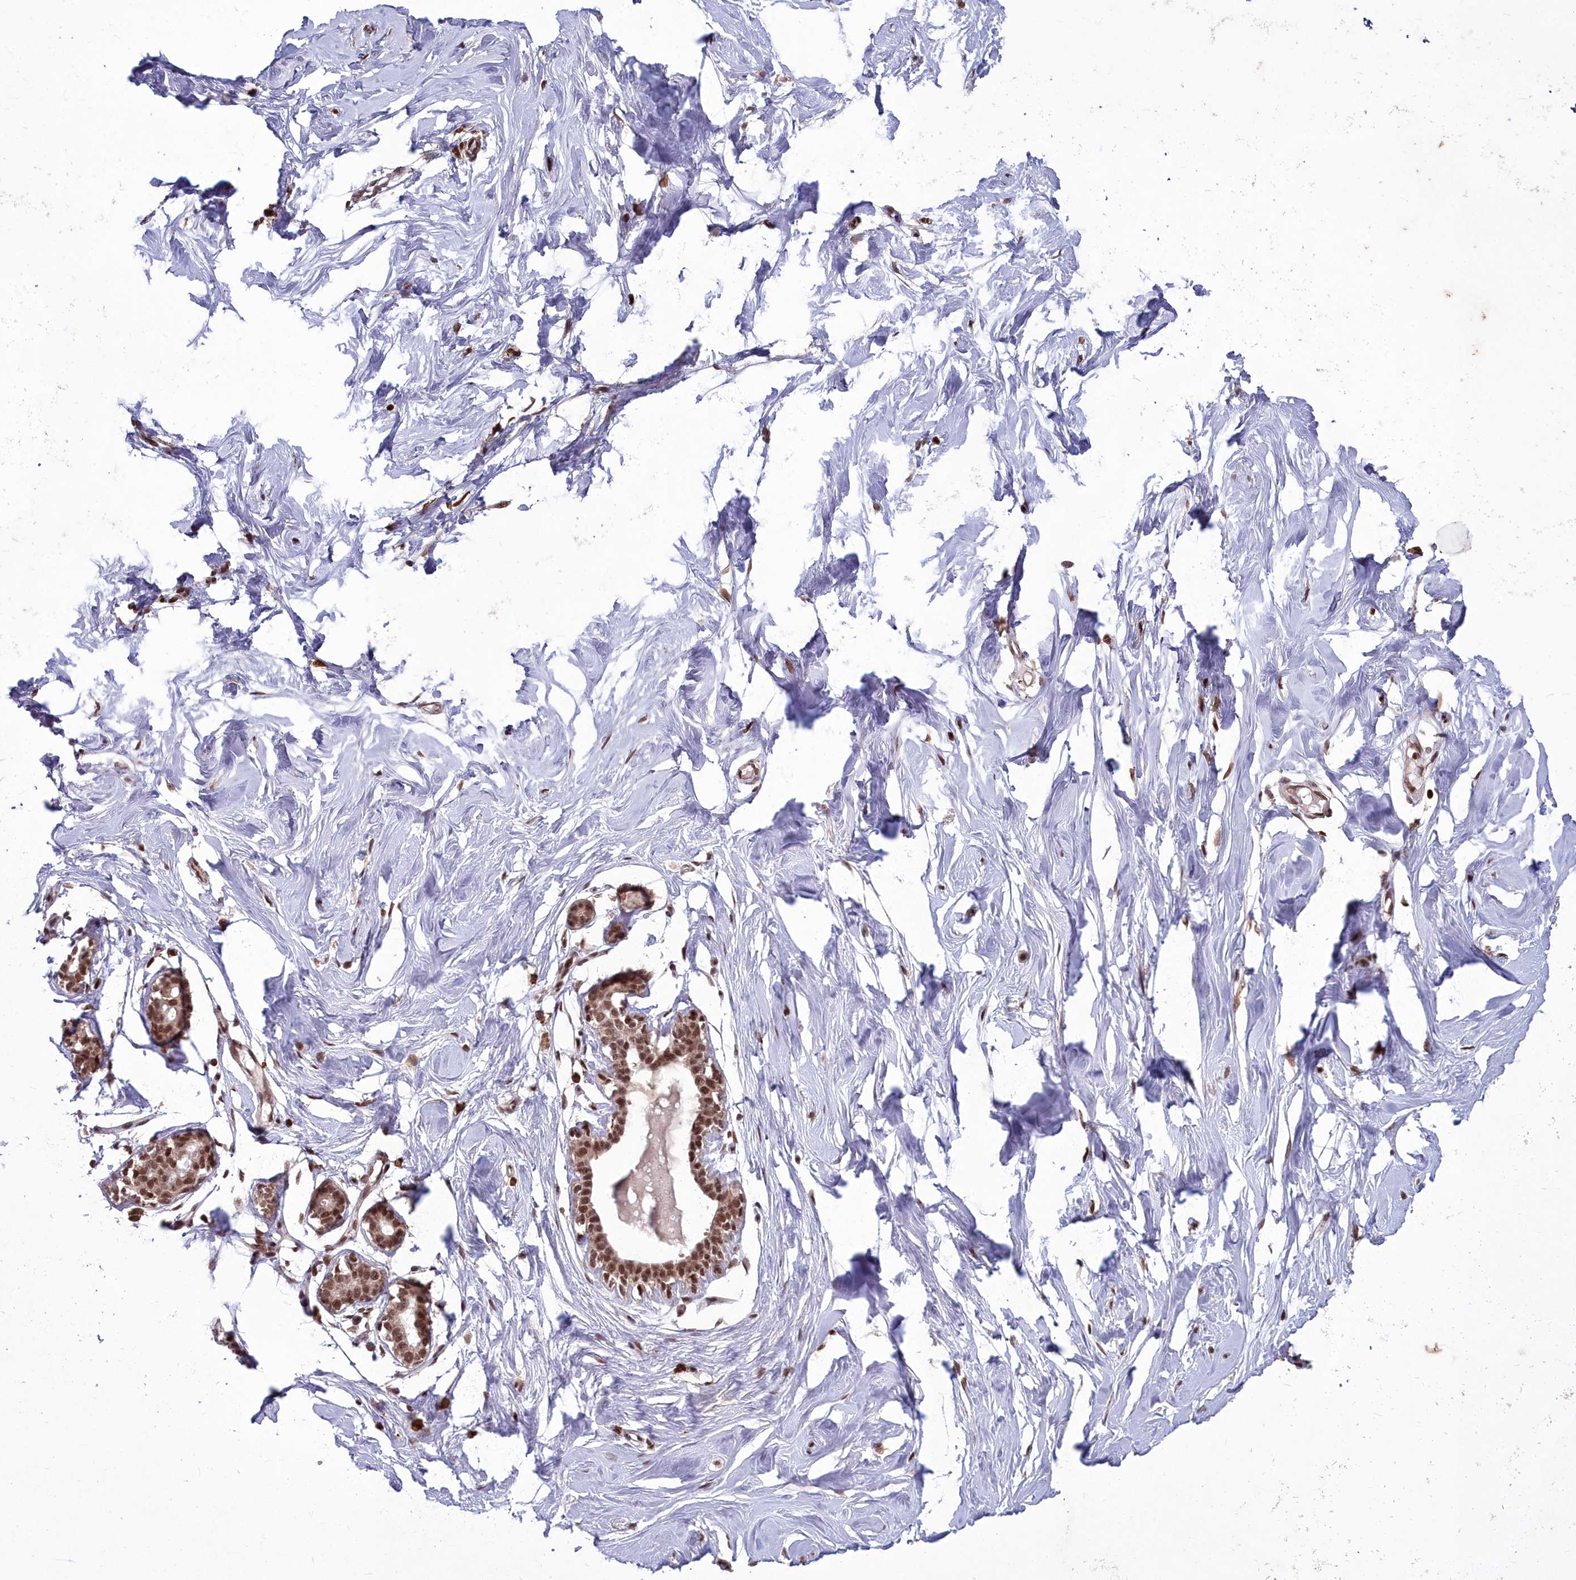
{"staining": {"intensity": "weak", "quantity": "25%-75%", "location": "nuclear"}, "tissue": "breast", "cell_type": "Adipocytes", "image_type": "normal", "snomed": [{"axis": "morphology", "description": "Normal tissue, NOS"}, {"axis": "morphology", "description": "Adenoma, NOS"}, {"axis": "topography", "description": "Breast"}], "caption": "Weak nuclear staining for a protein is appreciated in about 25%-75% of adipocytes of normal breast using immunohistochemistry.", "gene": "GMEB1", "patient": {"sex": "female", "age": 23}}